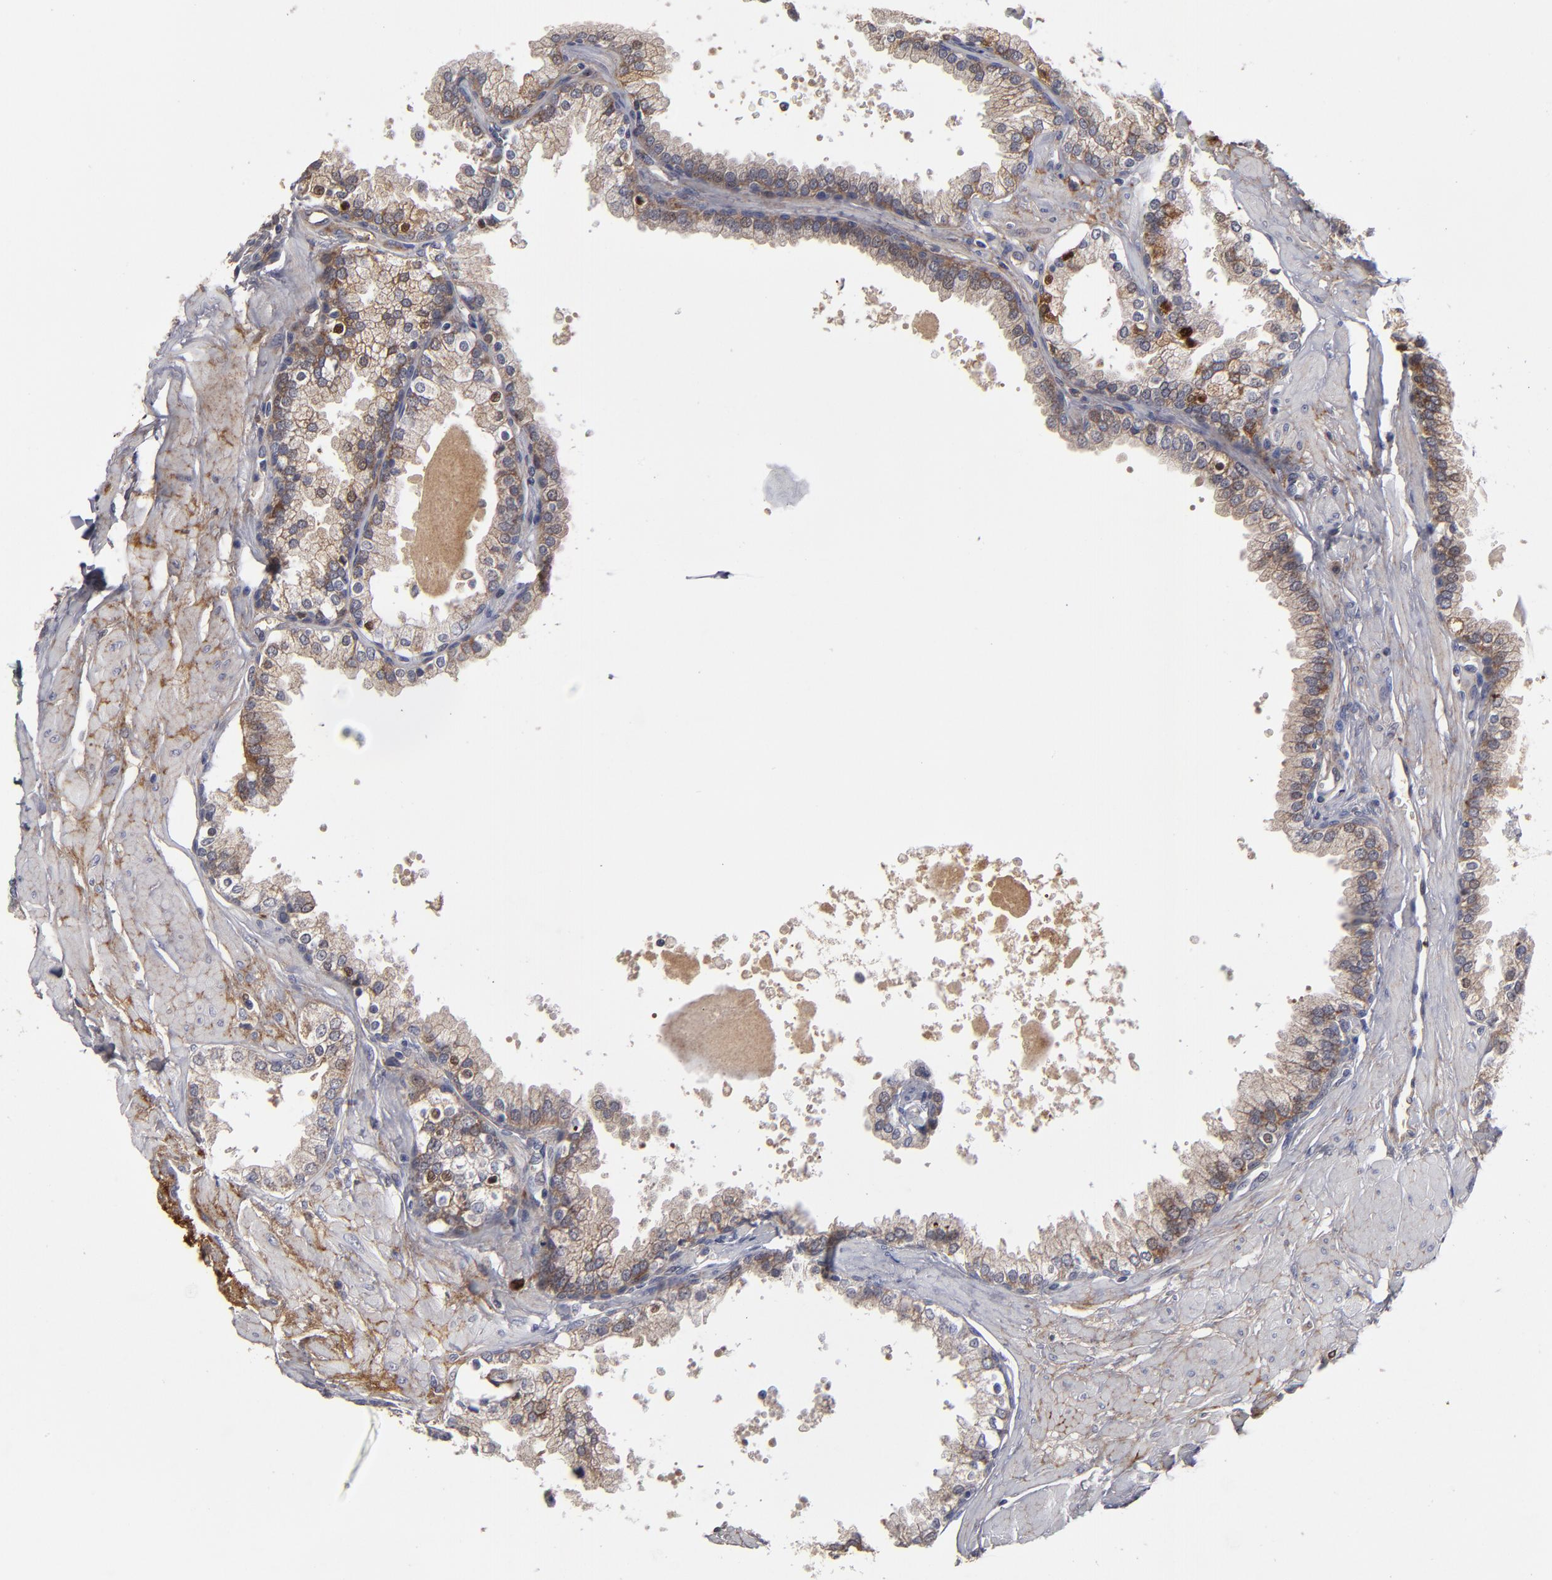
{"staining": {"intensity": "weak", "quantity": ">75%", "location": "cytoplasmic/membranous"}, "tissue": "prostate", "cell_type": "Glandular cells", "image_type": "normal", "snomed": [{"axis": "morphology", "description": "Normal tissue, NOS"}, {"axis": "topography", "description": "Prostate"}], "caption": "This micrograph shows IHC staining of normal human prostate, with low weak cytoplasmic/membranous expression in about >75% of glandular cells.", "gene": "EXD2", "patient": {"sex": "male", "age": 60}}